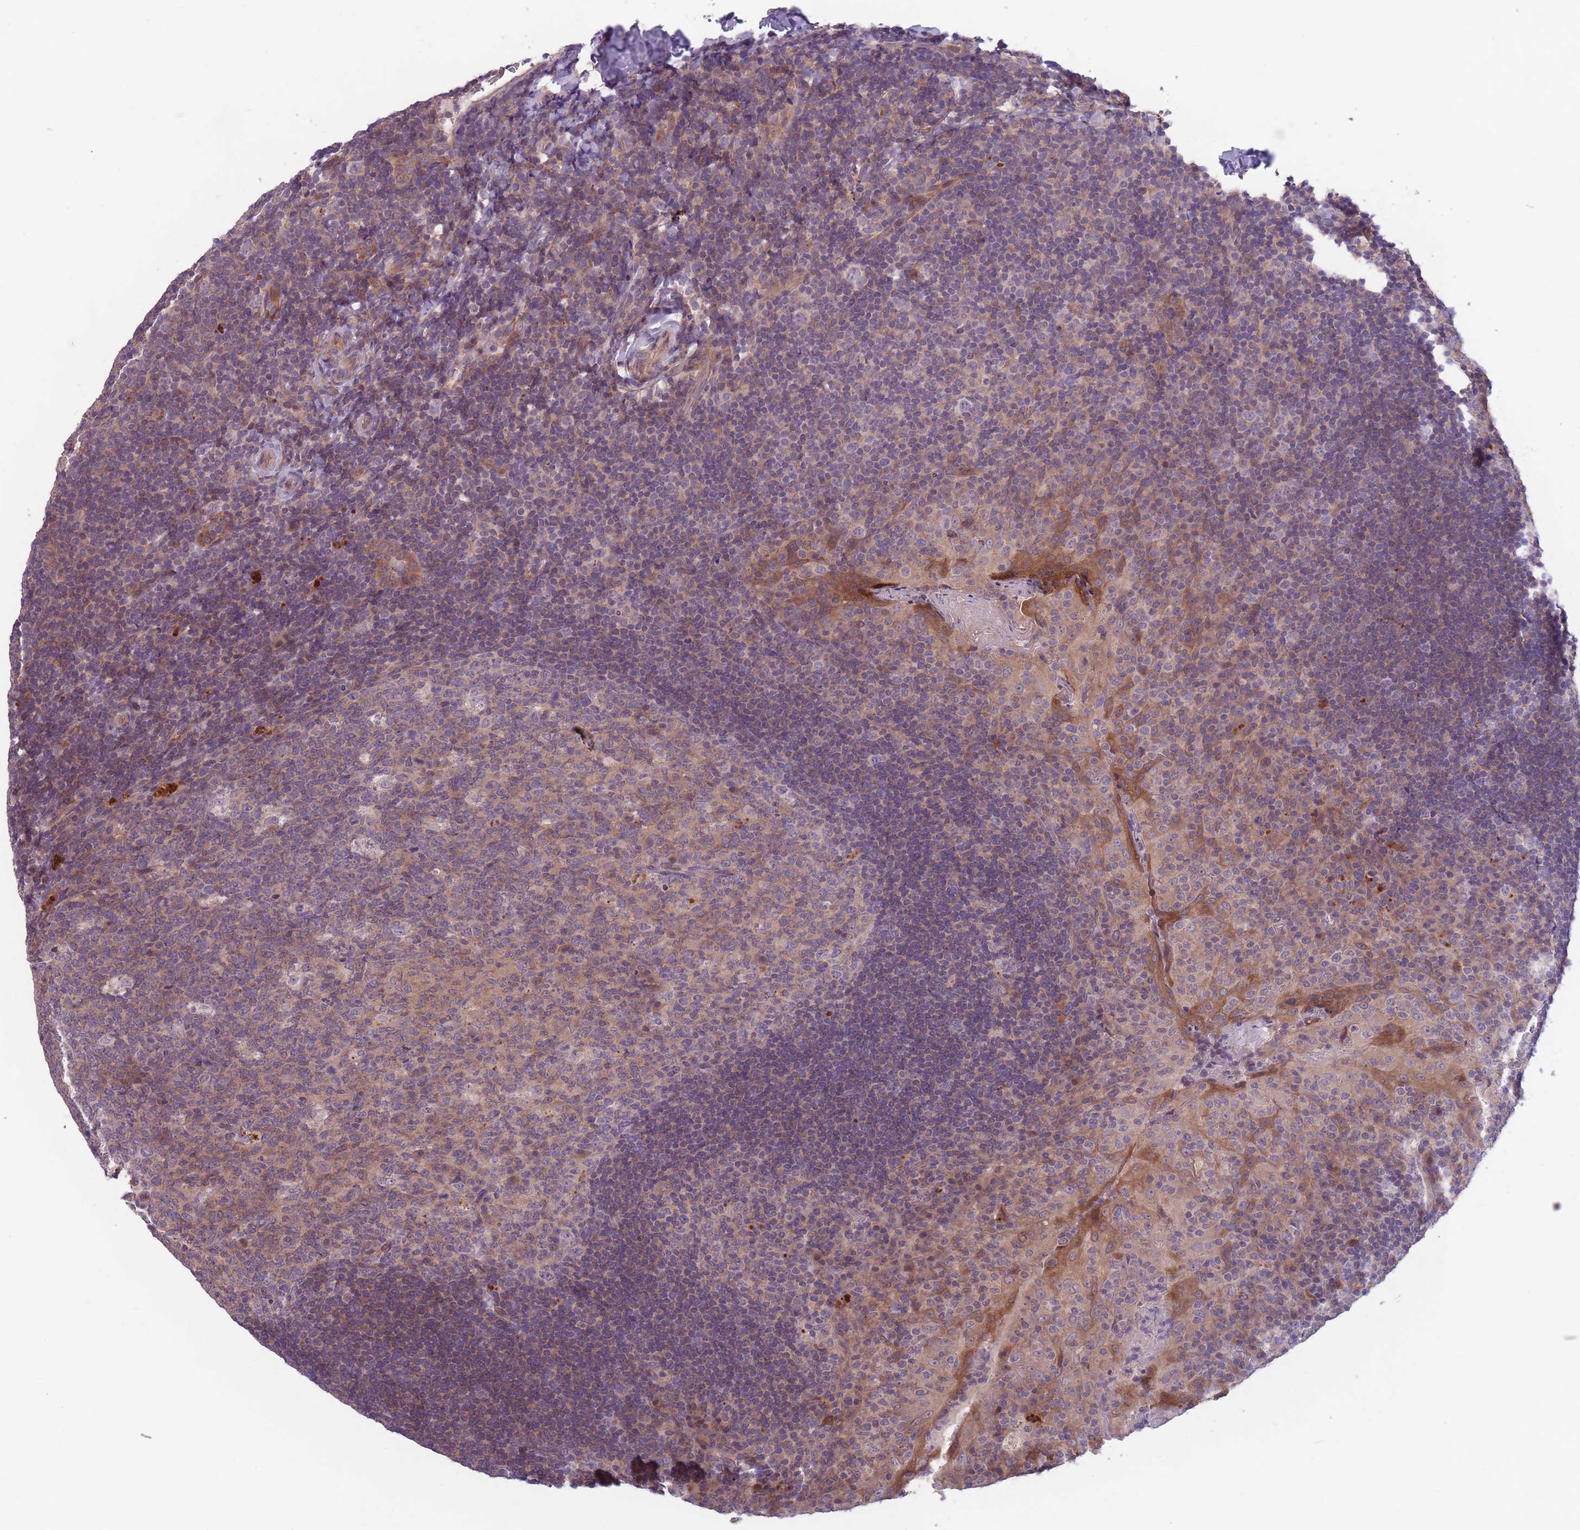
{"staining": {"intensity": "moderate", "quantity": "25%-75%", "location": "cytoplasmic/membranous"}, "tissue": "tonsil", "cell_type": "Germinal center cells", "image_type": "normal", "snomed": [{"axis": "morphology", "description": "Normal tissue, NOS"}, {"axis": "topography", "description": "Tonsil"}], "caption": "Immunohistochemistry (IHC) photomicrograph of benign tonsil: human tonsil stained using immunohistochemistry demonstrates medium levels of moderate protein expression localized specifically in the cytoplasmic/membranous of germinal center cells, appearing as a cytoplasmic/membranous brown color.", "gene": "ITPKC", "patient": {"sex": "male", "age": 17}}